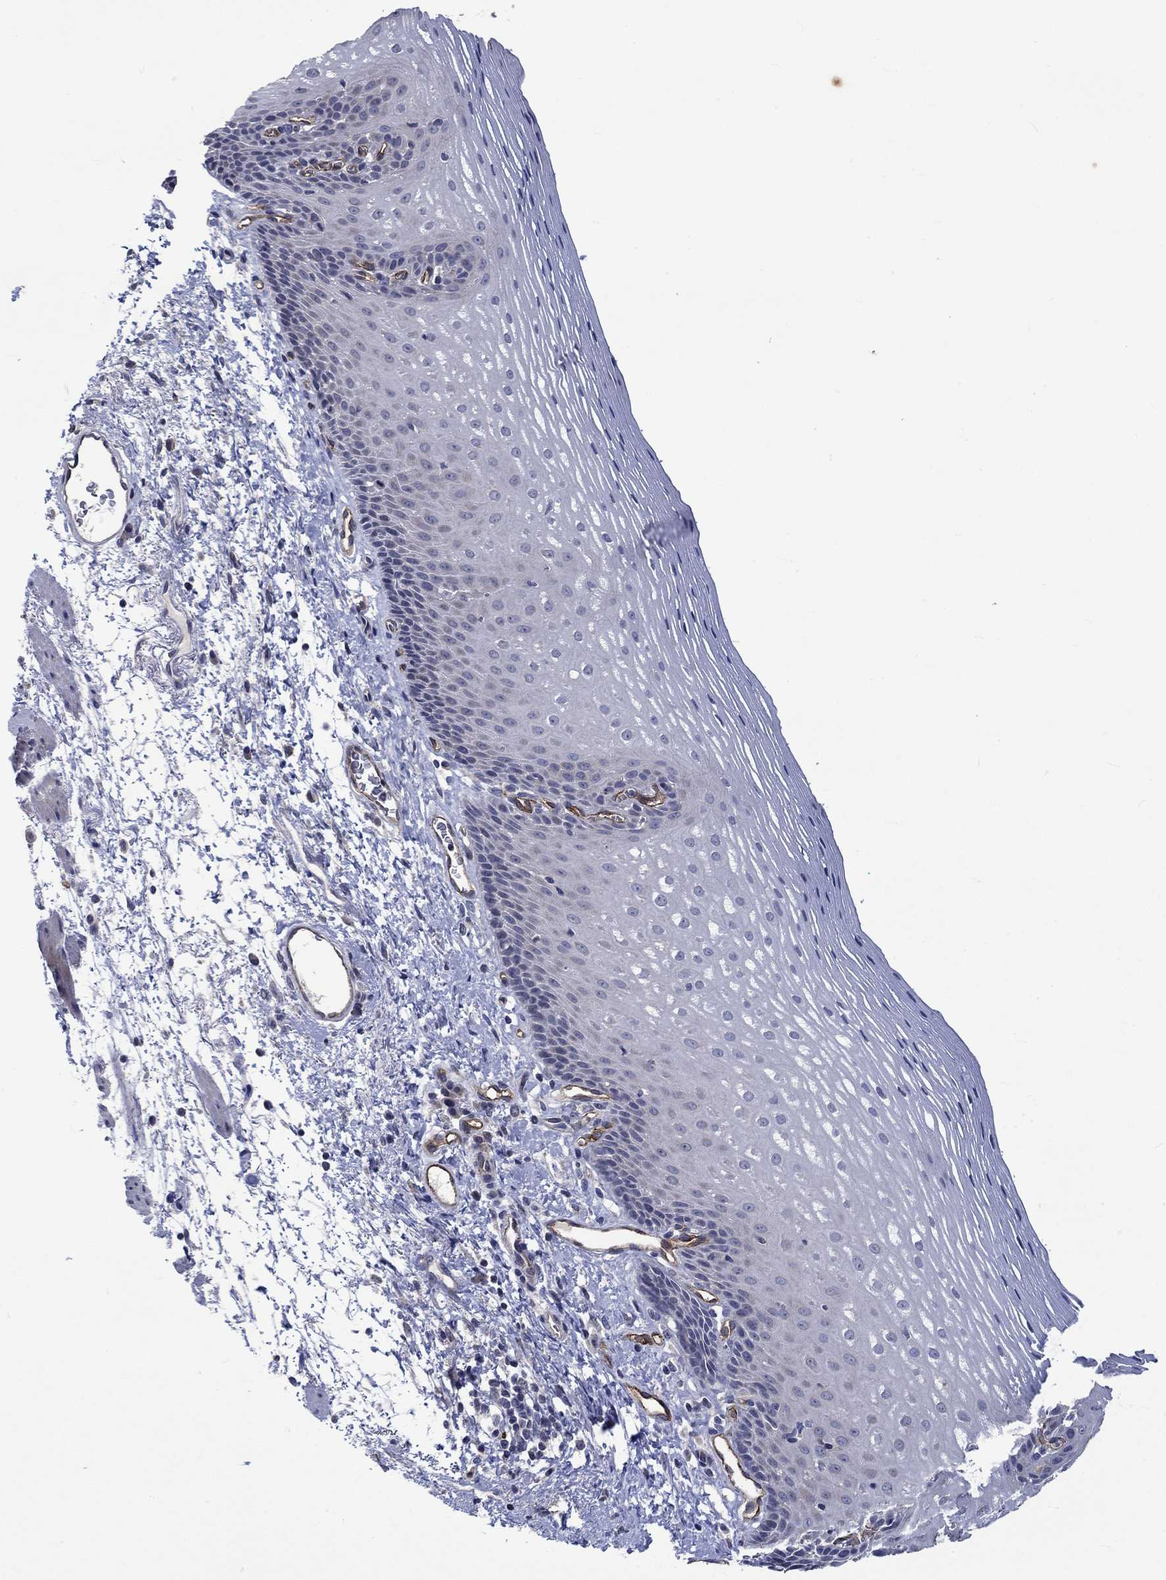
{"staining": {"intensity": "negative", "quantity": "none", "location": "none"}, "tissue": "esophagus", "cell_type": "Squamous epithelial cells", "image_type": "normal", "snomed": [{"axis": "morphology", "description": "Normal tissue, NOS"}, {"axis": "topography", "description": "Esophagus"}], "caption": "Immunohistochemistry image of unremarkable human esophagus stained for a protein (brown), which reveals no expression in squamous epithelial cells.", "gene": "GJA5", "patient": {"sex": "male", "age": 76}}